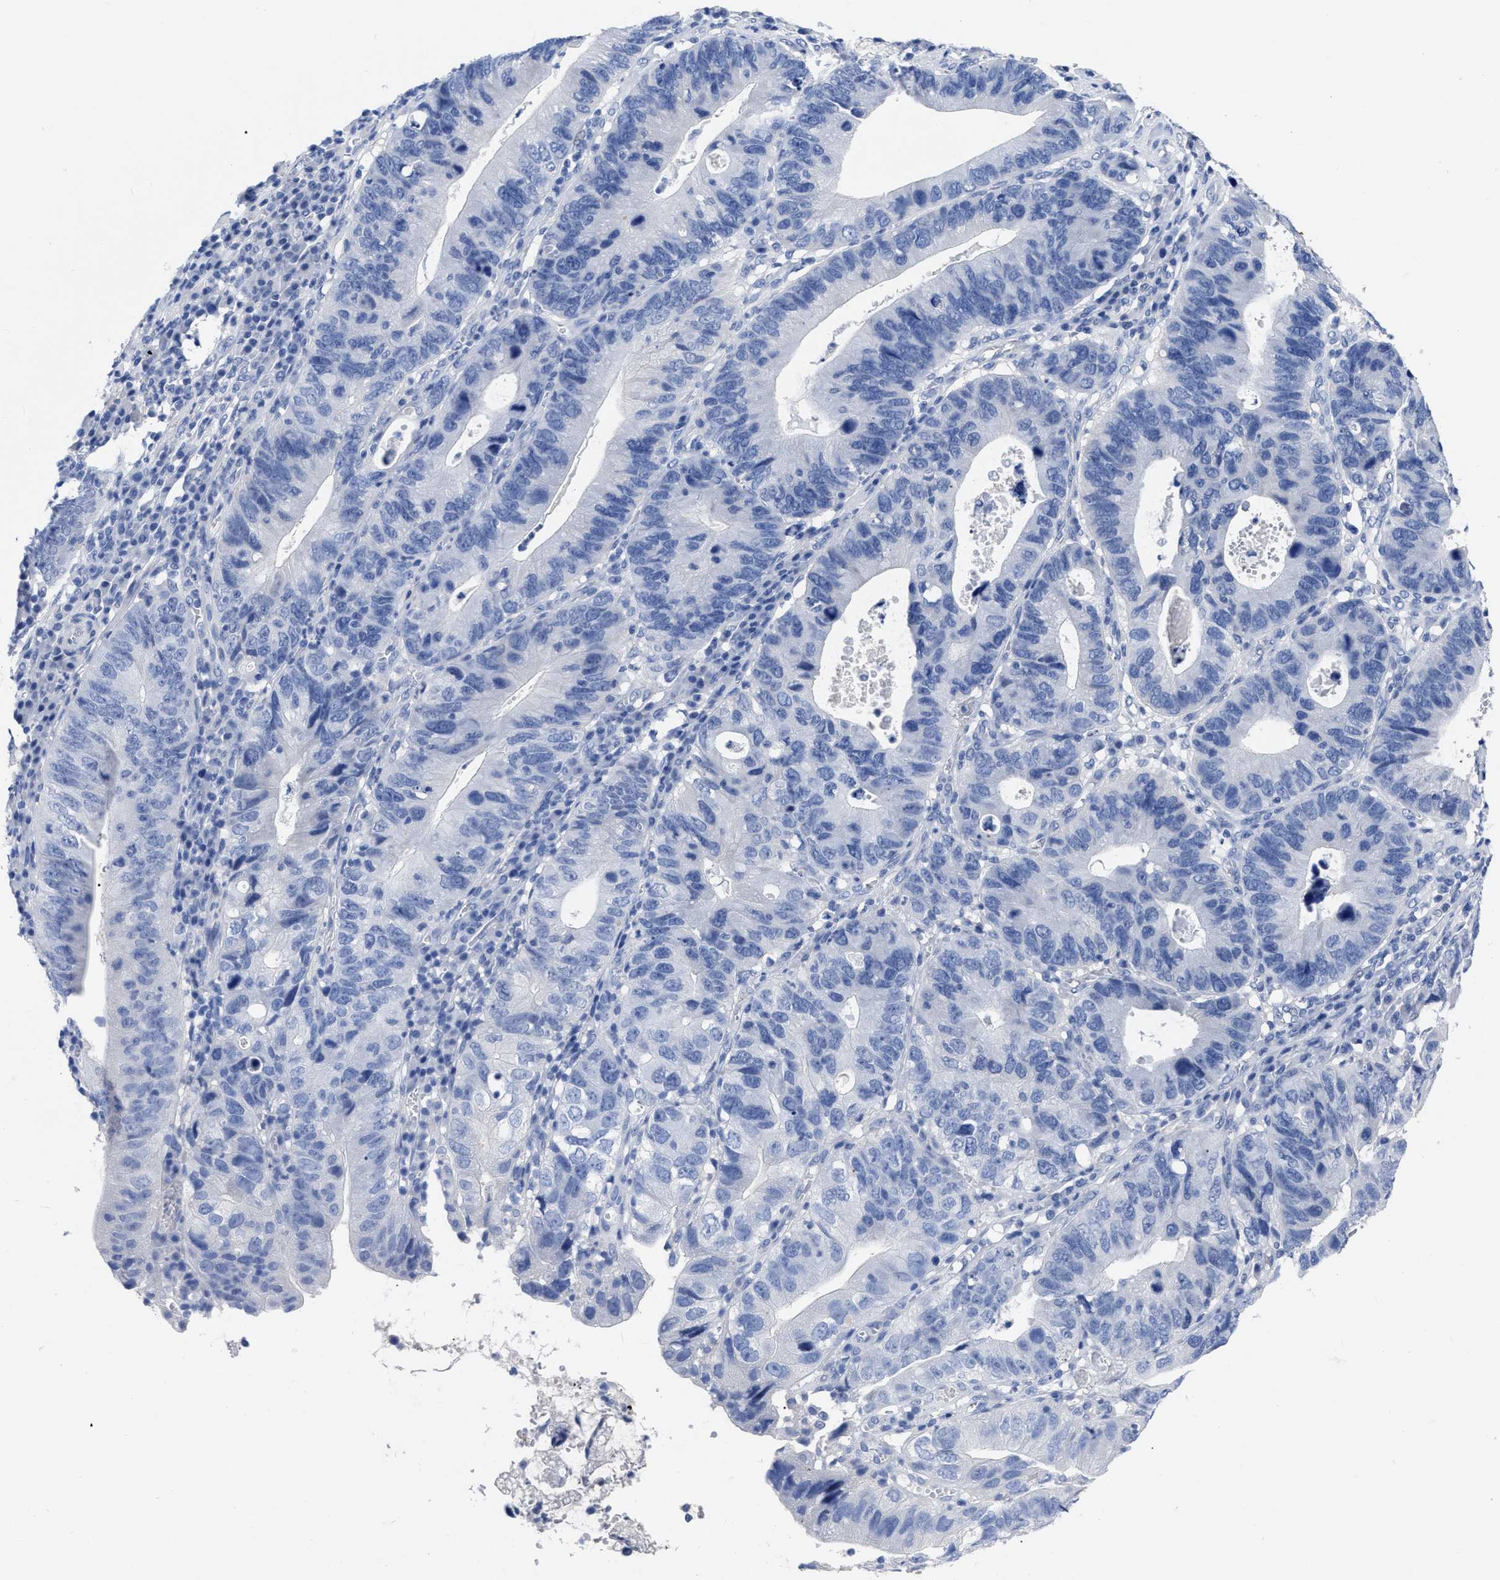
{"staining": {"intensity": "negative", "quantity": "none", "location": "none"}, "tissue": "stomach cancer", "cell_type": "Tumor cells", "image_type": "cancer", "snomed": [{"axis": "morphology", "description": "Adenocarcinoma, NOS"}, {"axis": "topography", "description": "Stomach"}], "caption": "Adenocarcinoma (stomach) was stained to show a protein in brown. There is no significant positivity in tumor cells.", "gene": "ANXA13", "patient": {"sex": "male", "age": 59}}